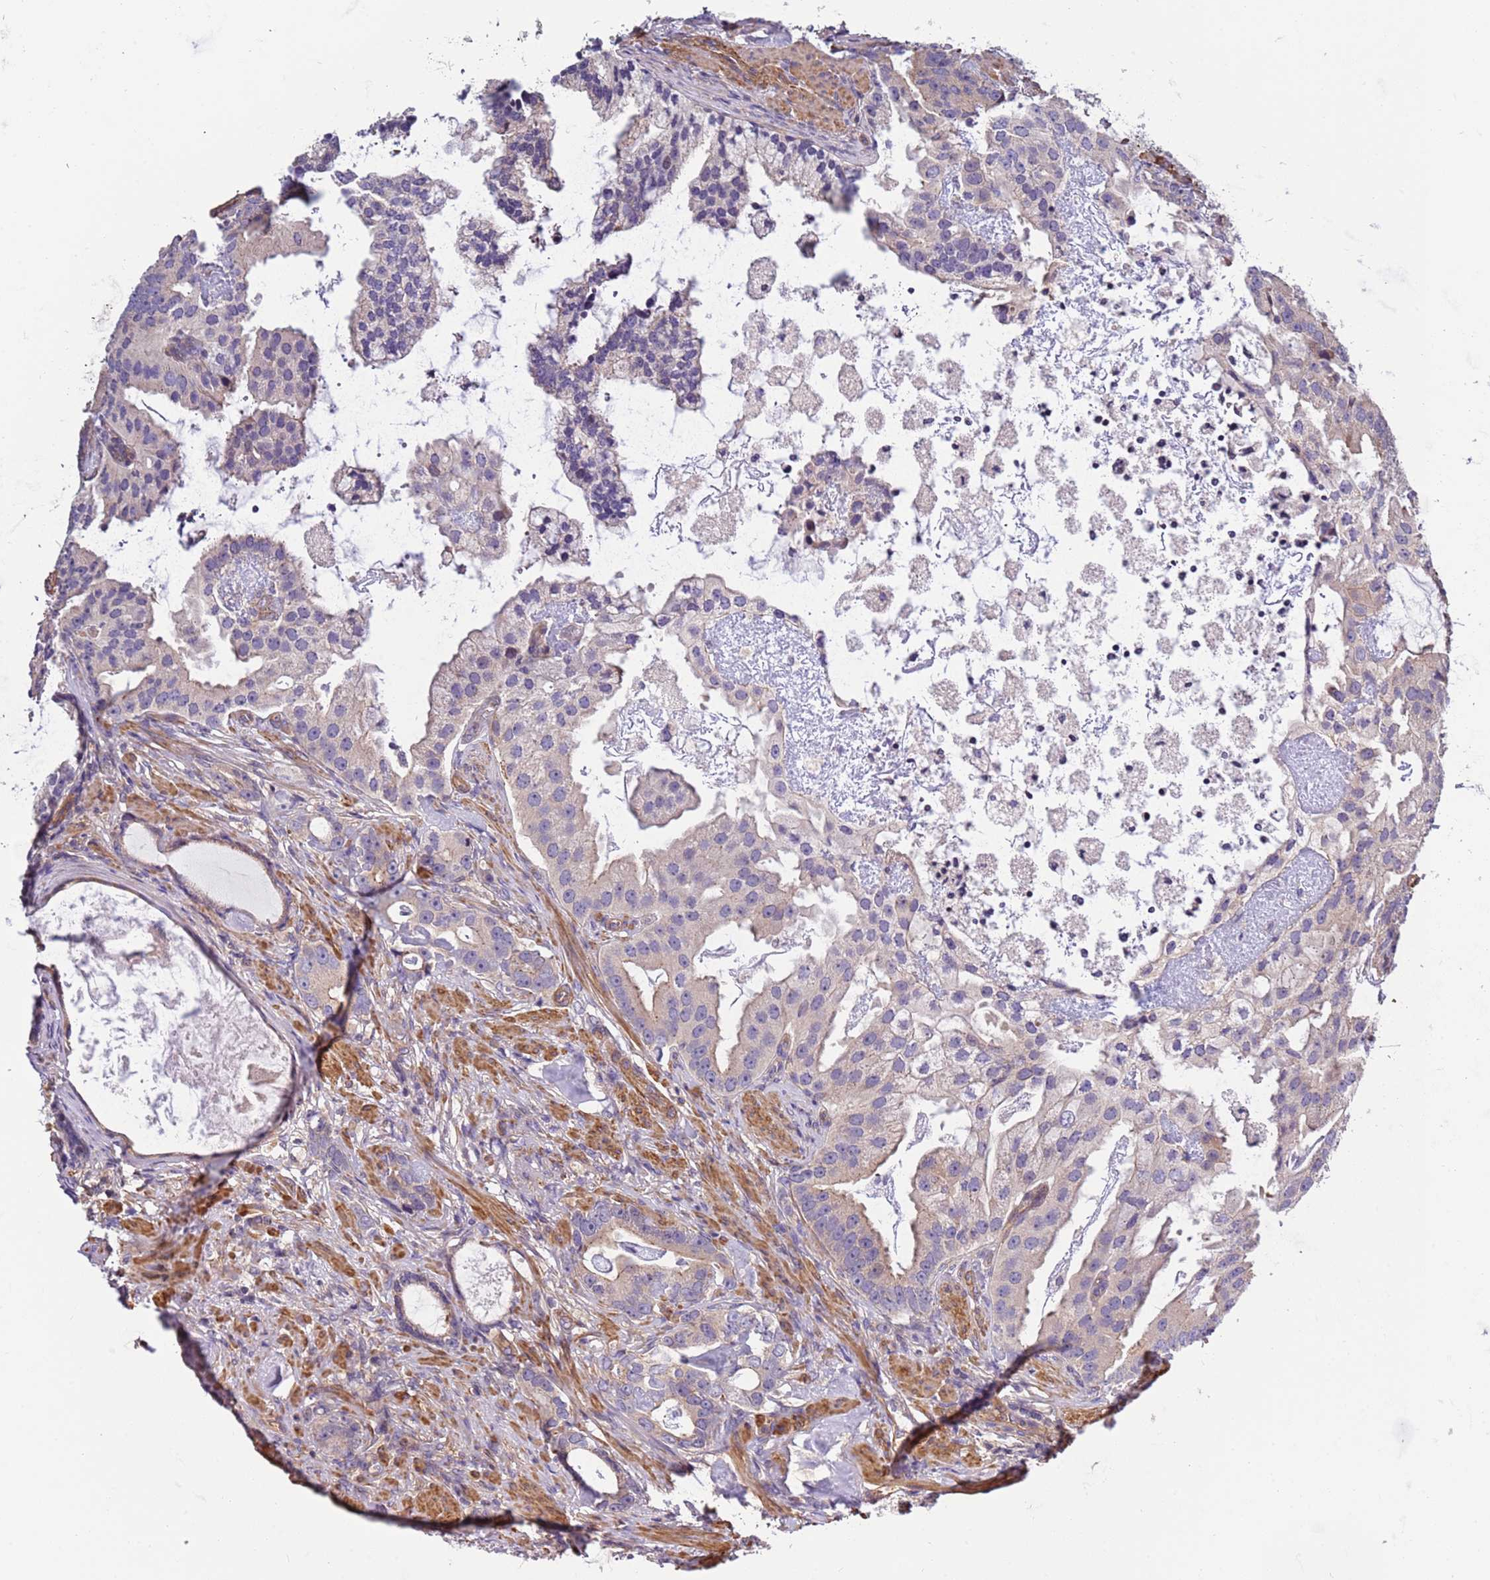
{"staining": {"intensity": "negative", "quantity": "none", "location": "none"}, "tissue": "prostate cancer", "cell_type": "Tumor cells", "image_type": "cancer", "snomed": [{"axis": "morphology", "description": "Adenocarcinoma, Low grade"}, {"axis": "topography", "description": "Prostate"}], "caption": "Prostate low-grade adenocarcinoma stained for a protein using immunohistochemistry displays no positivity tumor cells.", "gene": "LAMB4", "patient": {"sex": "male", "age": 71}}